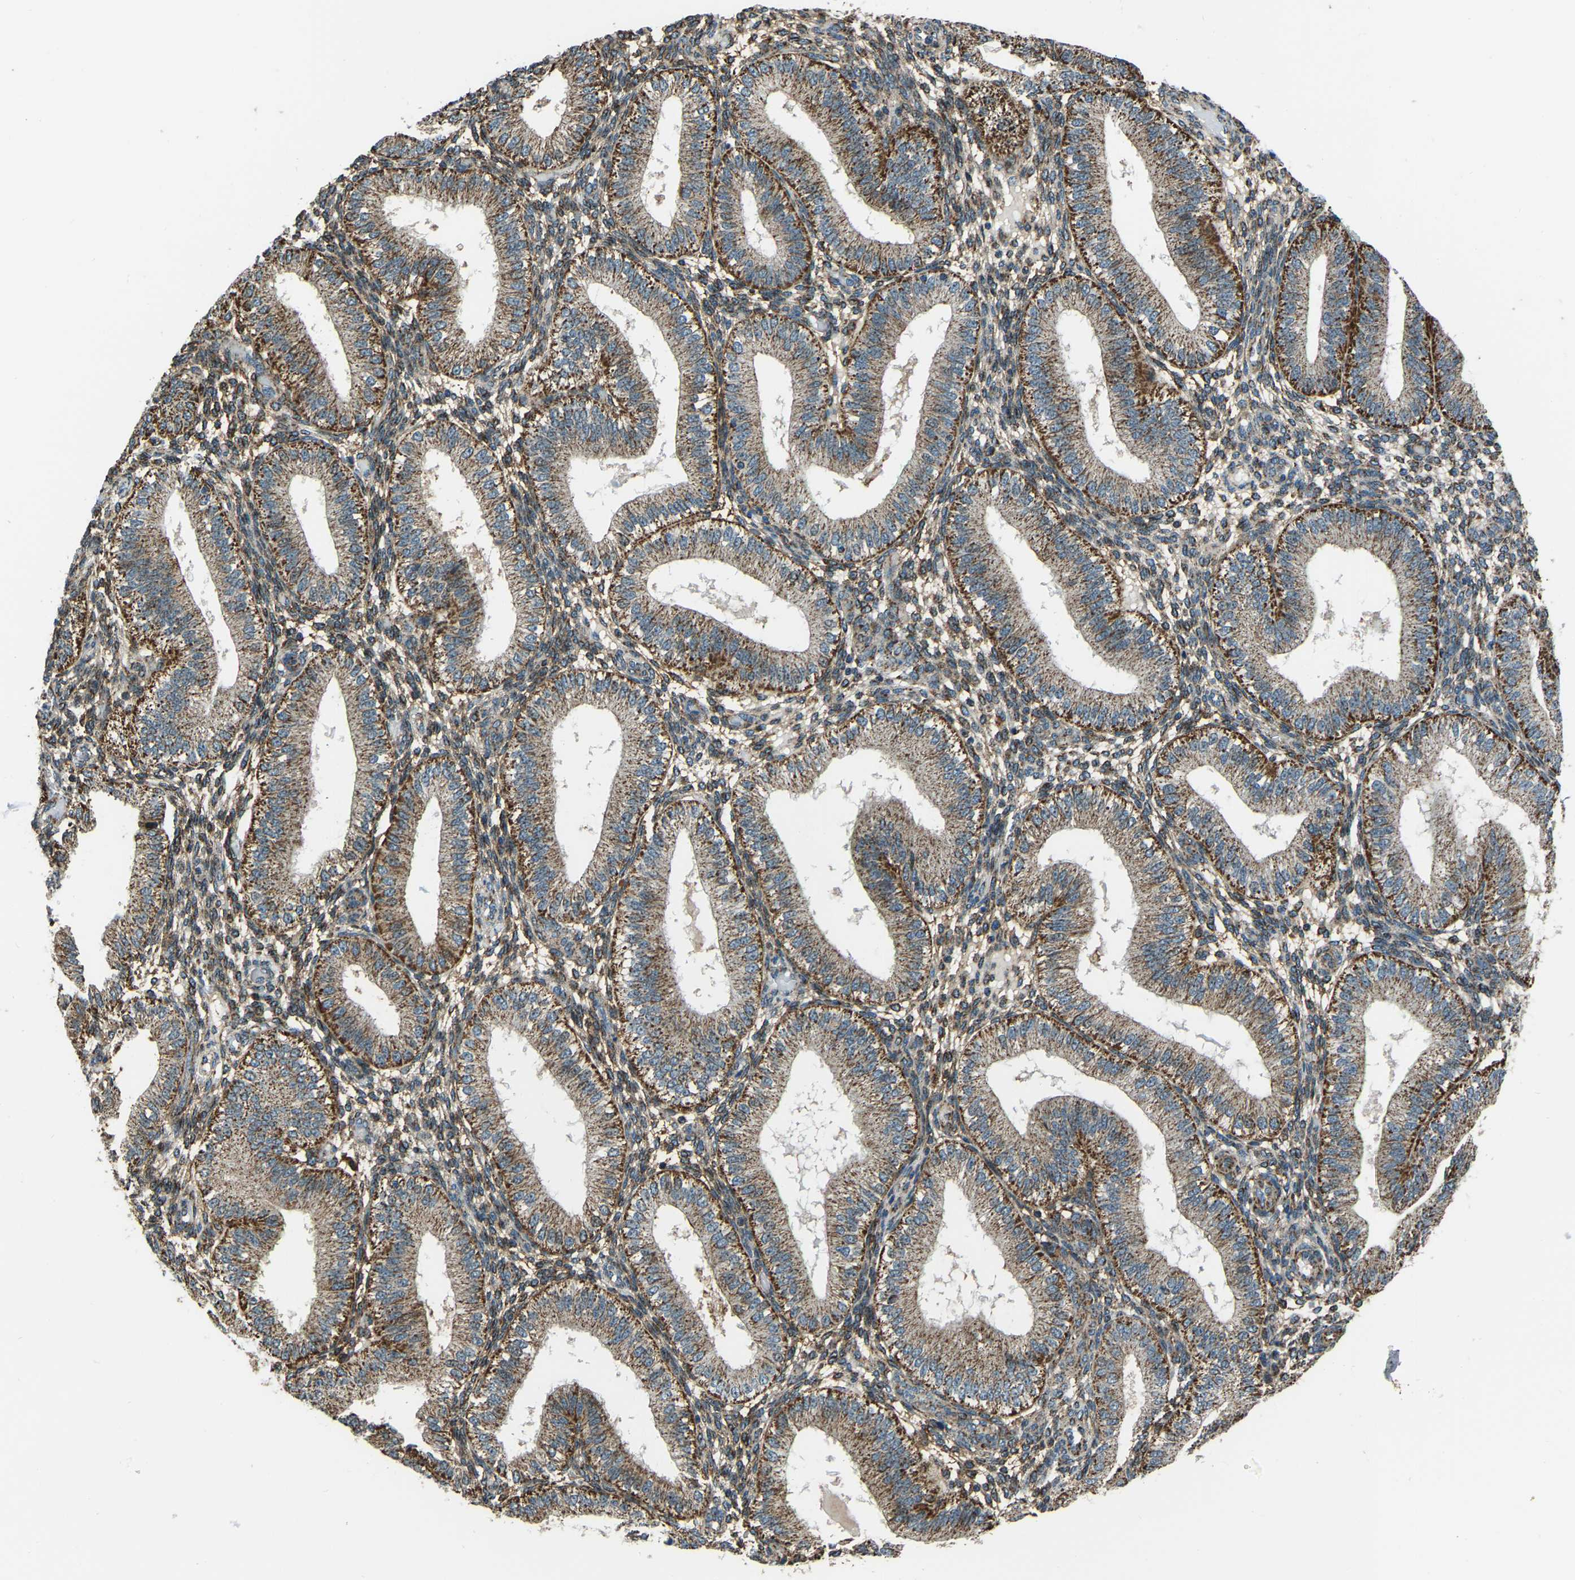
{"staining": {"intensity": "moderate", "quantity": "25%-75%", "location": "cytoplasmic/membranous"}, "tissue": "endometrium", "cell_type": "Cells in endometrial stroma", "image_type": "normal", "snomed": [{"axis": "morphology", "description": "Normal tissue, NOS"}, {"axis": "topography", "description": "Endometrium"}], "caption": "Immunohistochemical staining of benign human endometrium exhibits medium levels of moderate cytoplasmic/membranous expression in about 25%-75% of cells in endometrial stroma. (Stains: DAB in brown, nuclei in blue, Microscopy: brightfield microscopy at high magnification).", "gene": "RBM33", "patient": {"sex": "female", "age": 39}}